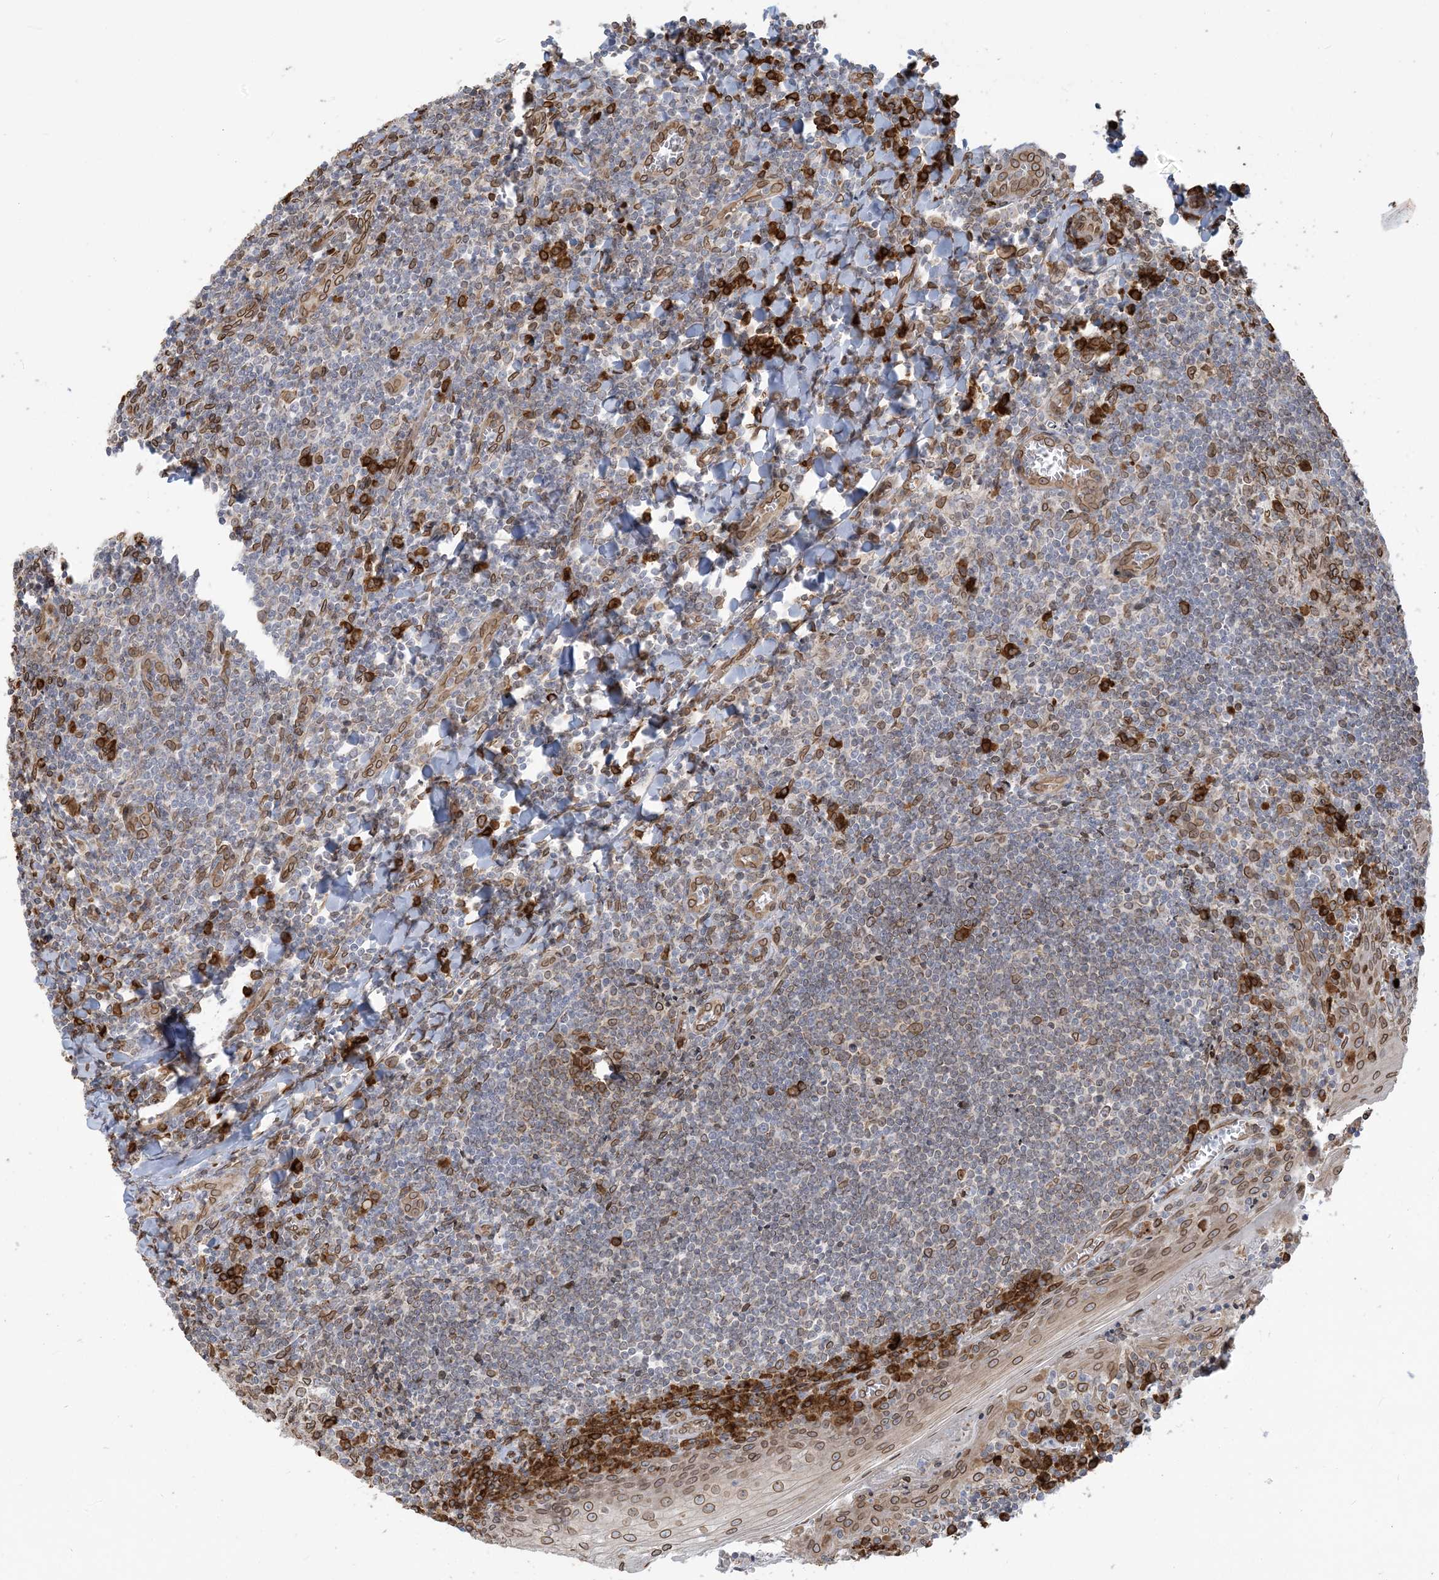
{"staining": {"intensity": "moderate", "quantity": ">75%", "location": "cytoplasmic/membranous,nuclear"}, "tissue": "tonsil", "cell_type": "Germinal center cells", "image_type": "normal", "snomed": [{"axis": "morphology", "description": "Normal tissue, NOS"}, {"axis": "topography", "description": "Tonsil"}], "caption": "Human tonsil stained with a brown dye displays moderate cytoplasmic/membranous,nuclear positive expression in about >75% of germinal center cells.", "gene": "WWP1", "patient": {"sex": "male", "age": 27}}